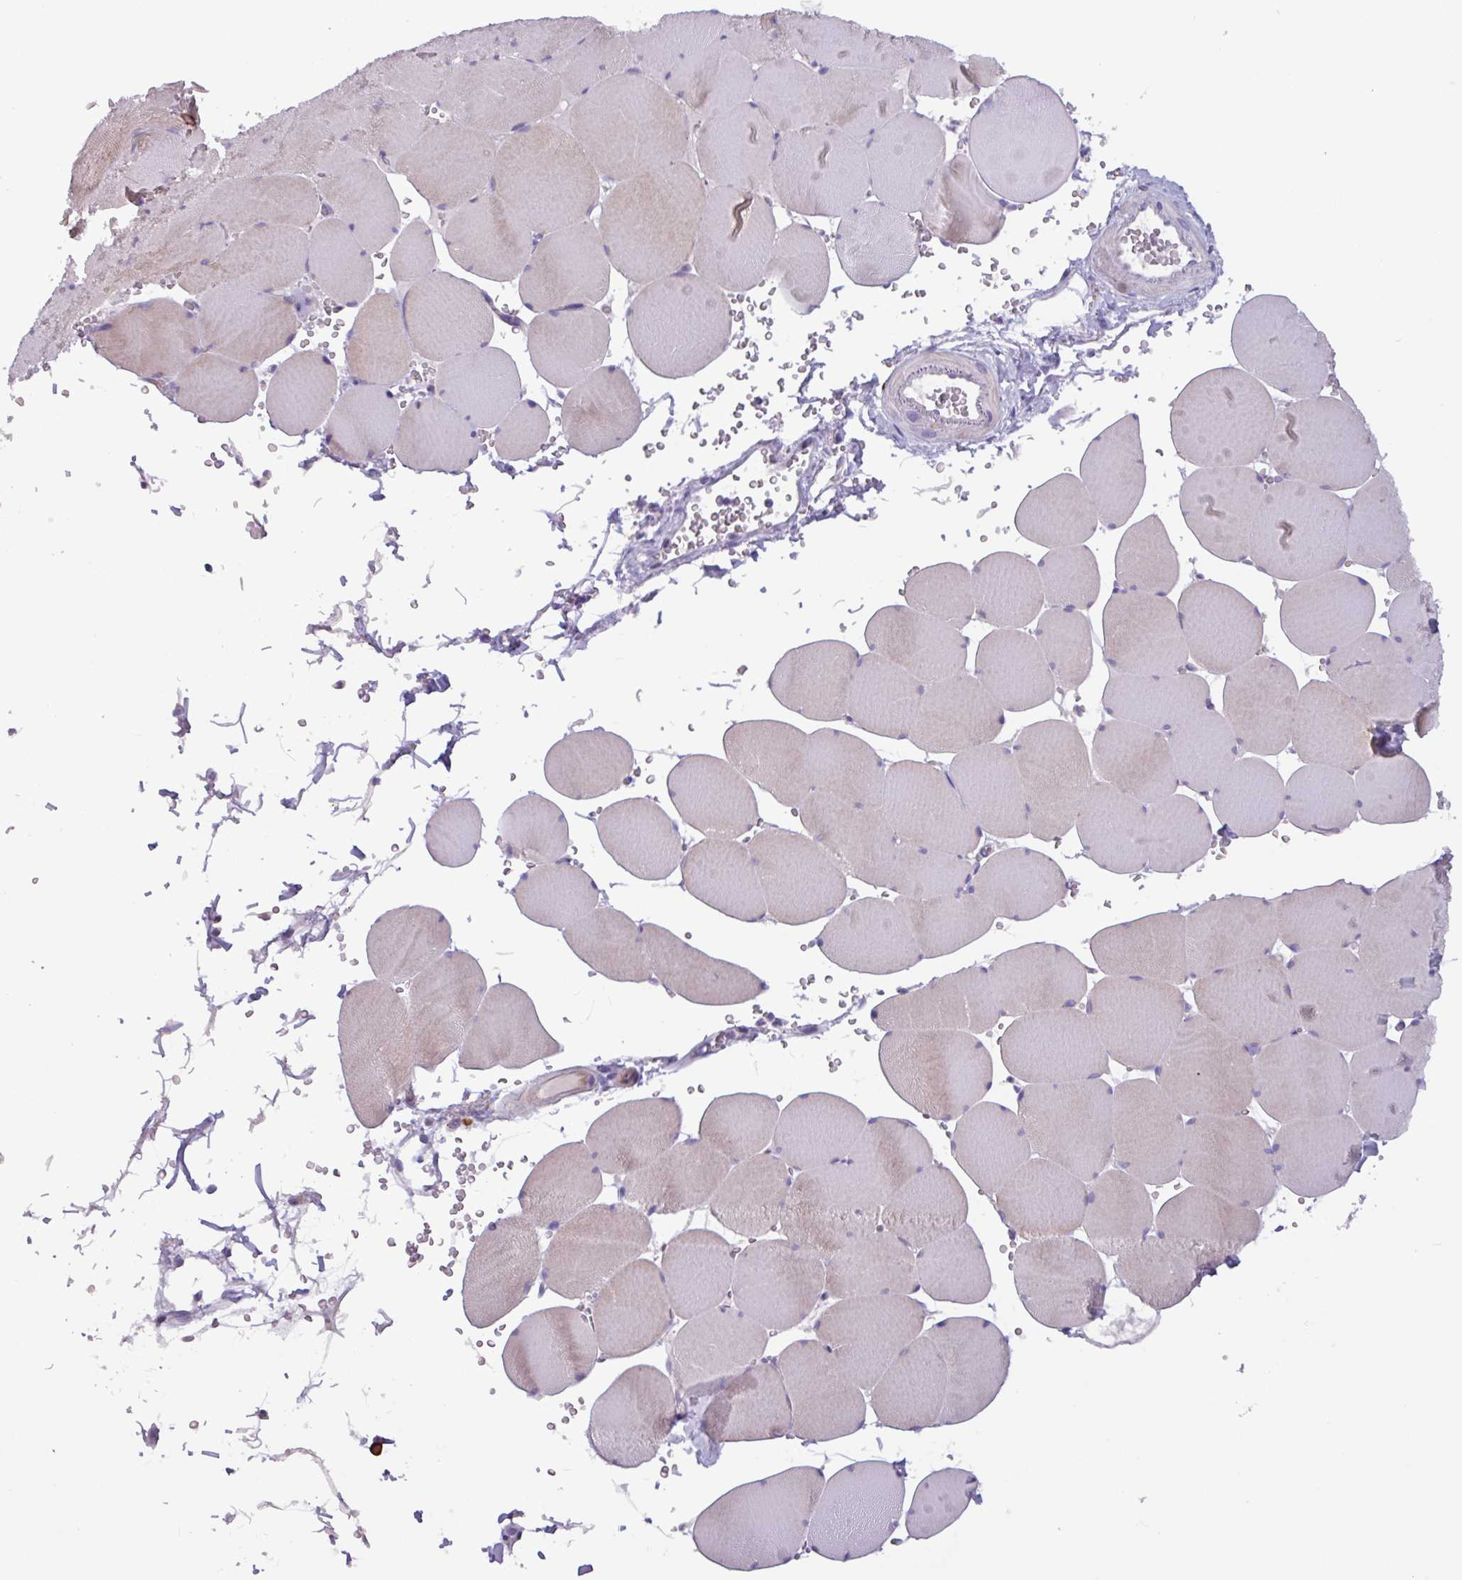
{"staining": {"intensity": "moderate", "quantity": "25%-75%", "location": "cytoplasmic/membranous"}, "tissue": "skeletal muscle", "cell_type": "Myocytes", "image_type": "normal", "snomed": [{"axis": "morphology", "description": "Normal tissue, NOS"}, {"axis": "topography", "description": "Skeletal muscle"}, {"axis": "topography", "description": "Head-Neck"}], "caption": "Moderate cytoplasmic/membranous positivity for a protein is seen in approximately 25%-75% of myocytes of normal skeletal muscle using immunohistochemistry.", "gene": "ADGRE1", "patient": {"sex": "male", "age": 66}}